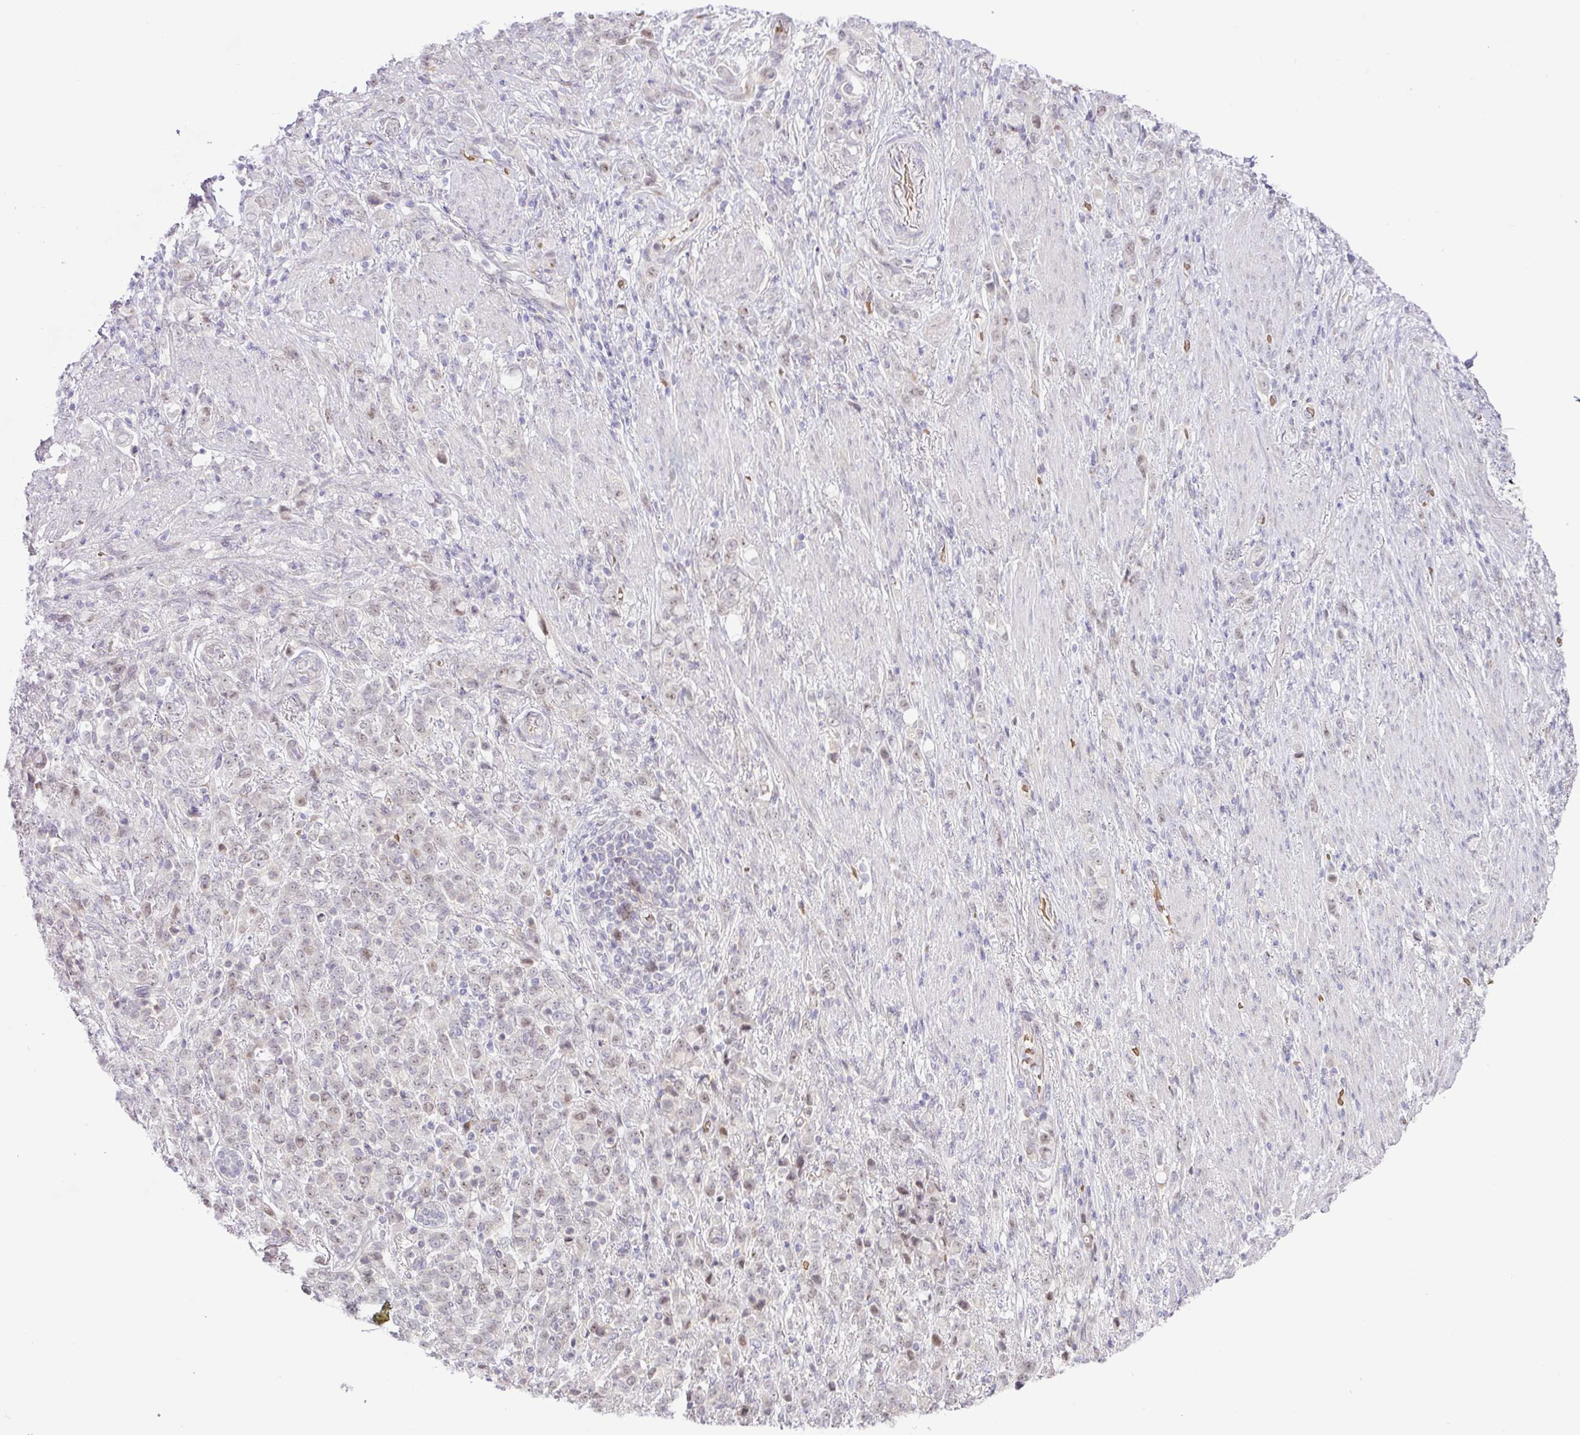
{"staining": {"intensity": "moderate", "quantity": "25%-75%", "location": "nuclear"}, "tissue": "stomach cancer", "cell_type": "Tumor cells", "image_type": "cancer", "snomed": [{"axis": "morphology", "description": "Adenocarcinoma, NOS"}, {"axis": "topography", "description": "Stomach"}], "caption": "Tumor cells demonstrate medium levels of moderate nuclear expression in about 25%-75% of cells in stomach cancer.", "gene": "PARP2", "patient": {"sex": "female", "age": 79}}